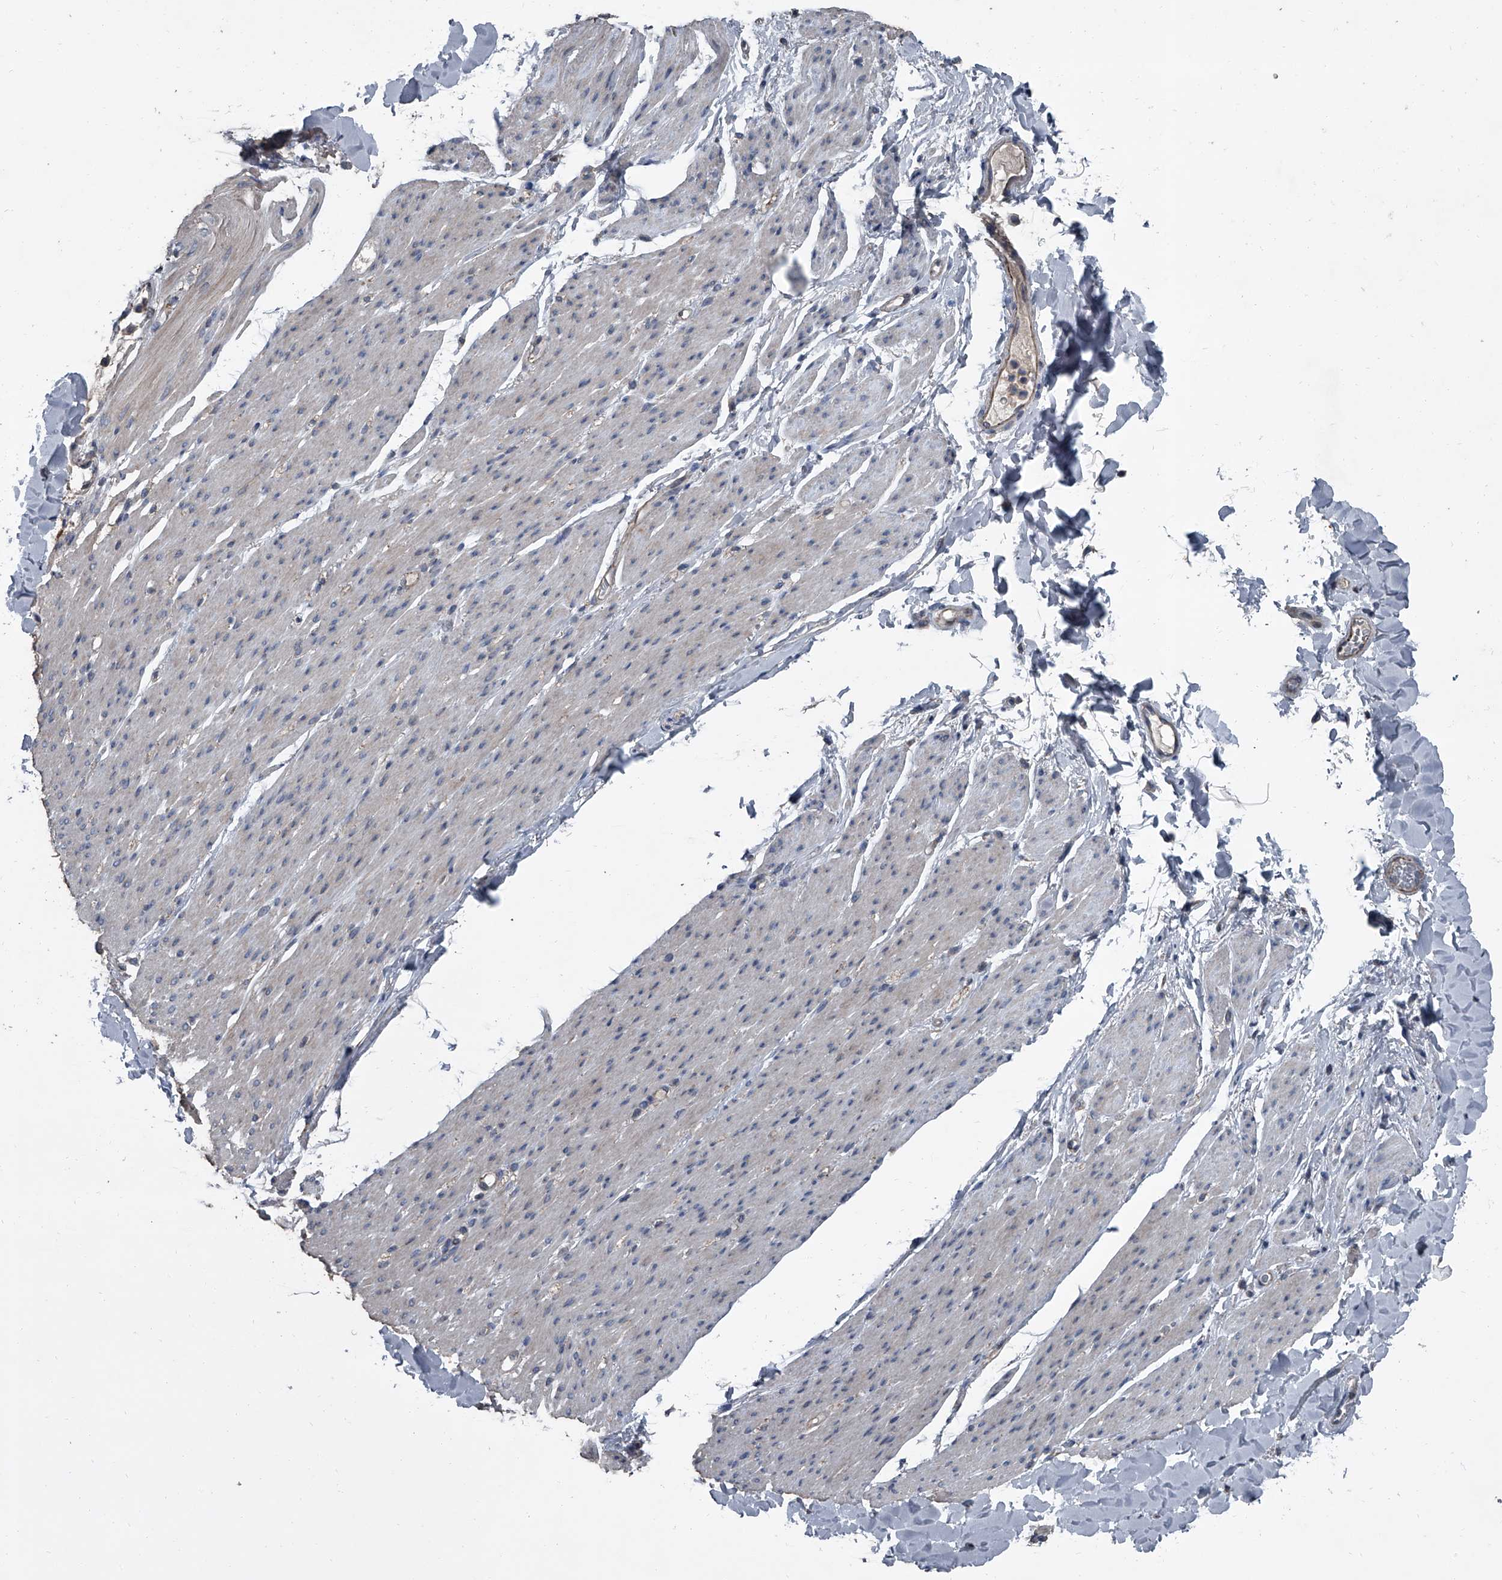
{"staining": {"intensity": "weak", "quantity": "<25%", "location": "cytoplasmic/membranous"}, "tissue": "smooth muscle", "cell_type": "Smooth muscle cells", "image_type": "normal", "snomed": [{"axis": "morphology", "description": "Normal tissue, NOS"}, {"axis": "topography", "description": "Colon"}, {"axis": "topography", "description": "Peripheral nerve tissue"}], "caption": "IHC of benign human smooth muscle demonstrates no expression in smooth muscle cells.", "gene": "OARD1", "patient": {"sex": "female", "age": 61}}